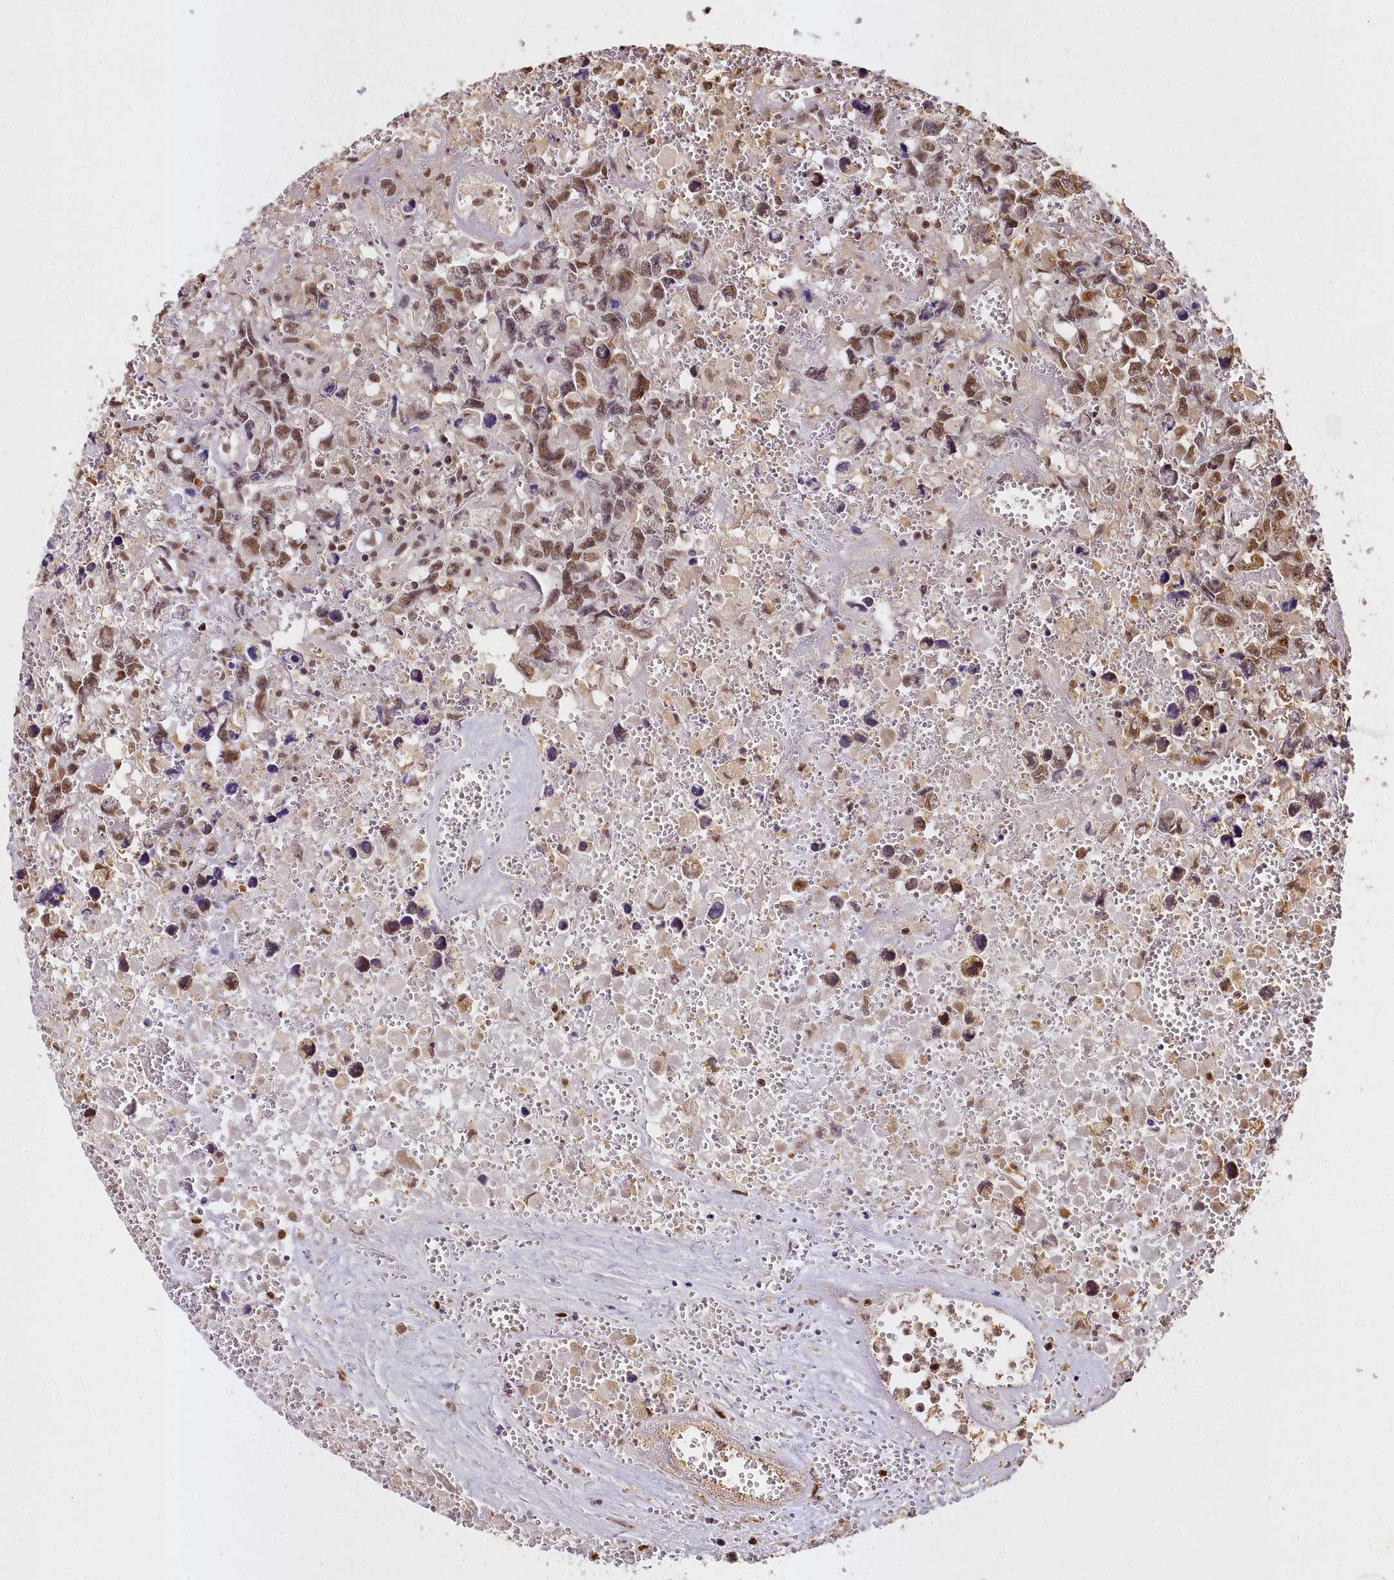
{"staining": {"intensity": "moderate", "quantity": ">75%", "location": "nuclear"}, "tissue": "testis cancer", "cell_type": "Tumor cells", "image_type": "cancer", "snomed": [{"axis": "morphology", "description": "Carcinoma, Embryonal, NOS"}, {"axis": "topography", "description": "Testis"}], "caption": "Immunohistochemistry staining of testis cancer, which shows medium levels of moderate nuclear expression in approximately >75% of tumor cells indicating moderate nuclear protein positivity. The staining was performed using DAB (3,3'-diaminobenzidine) (brown) for protein detection and nuclei were counterstained in hematoxylin (blue).", "gene": "PPP4C", "patient": {"sex": "male", "age": 31}}